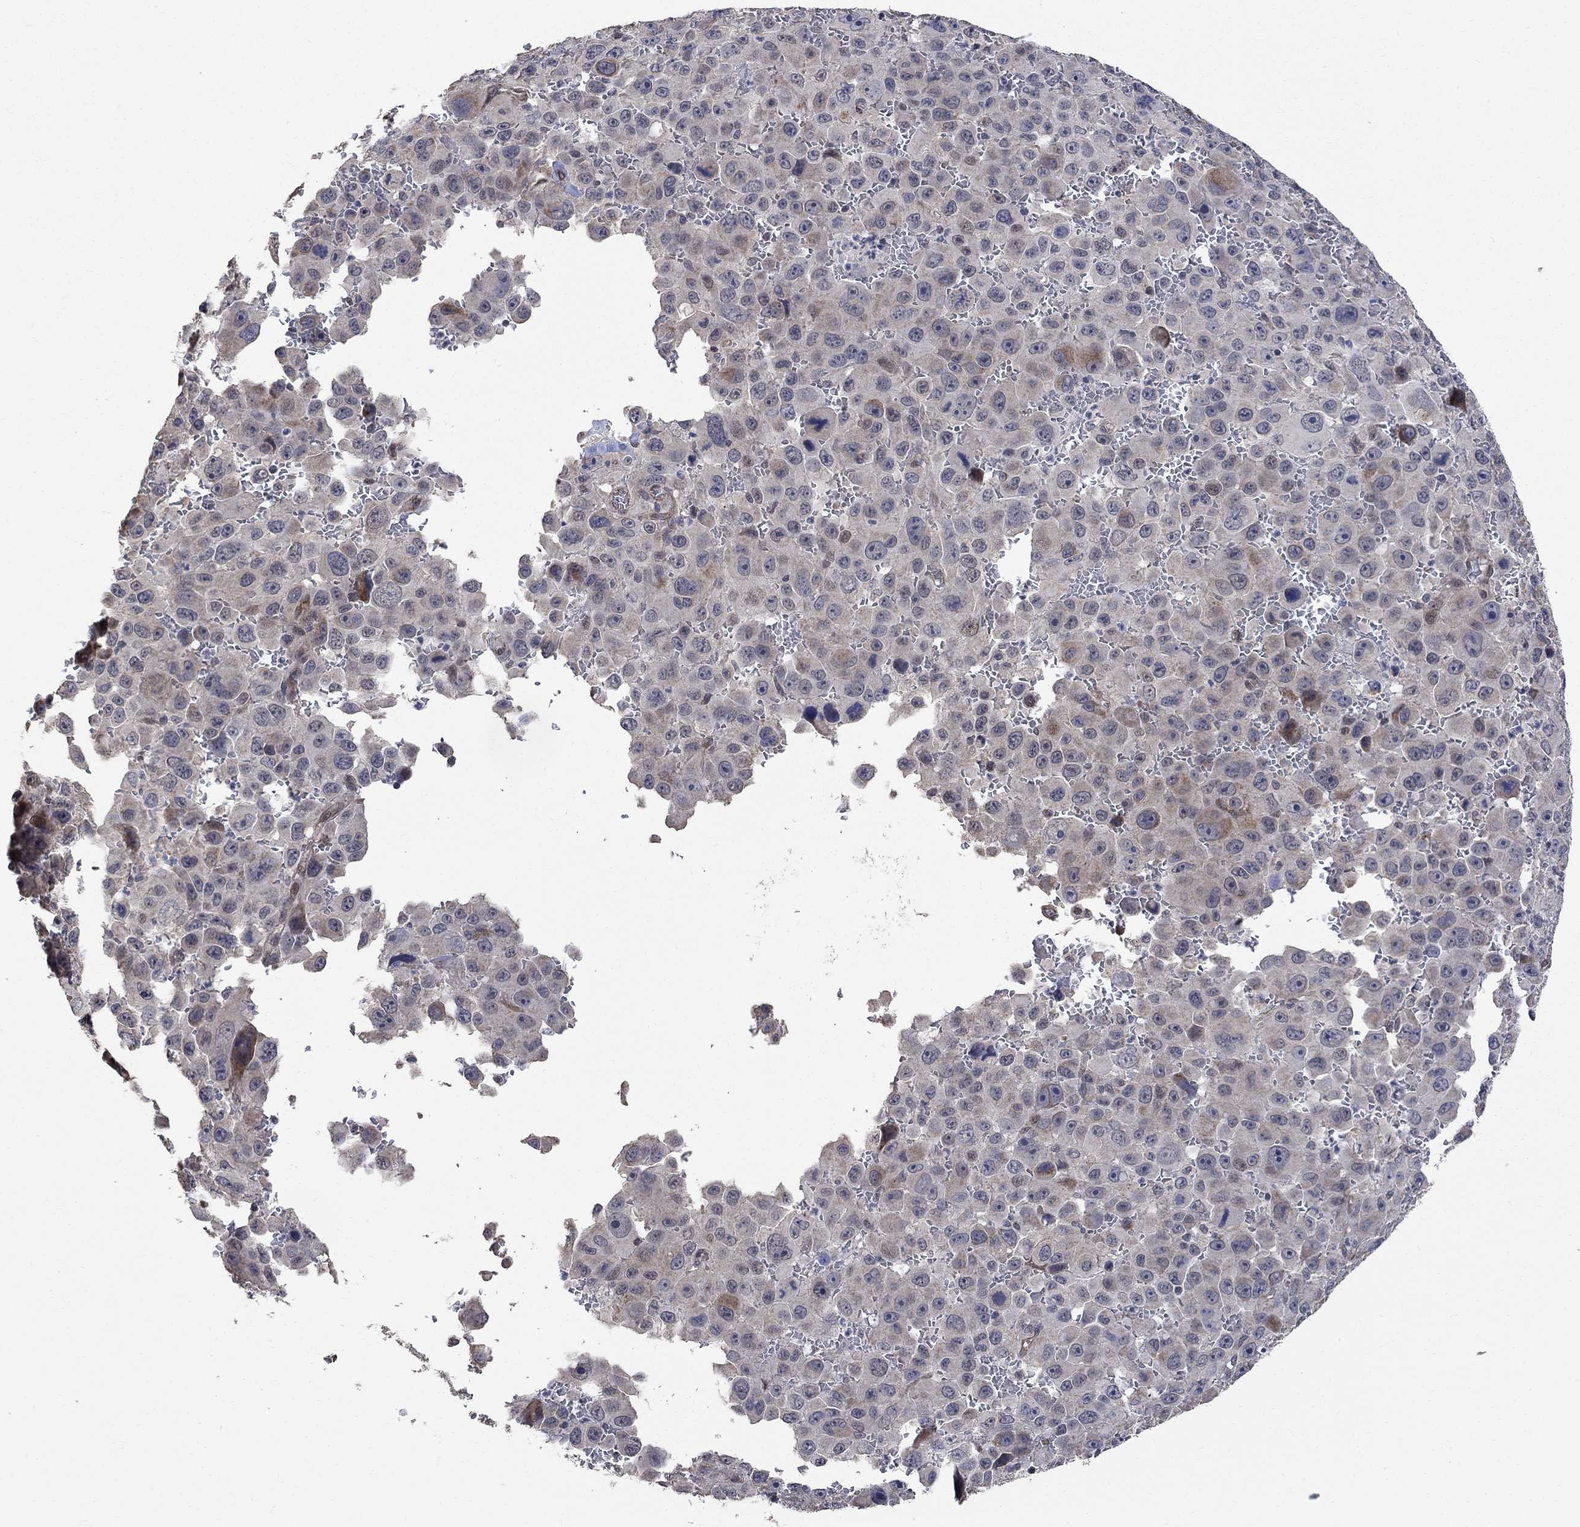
{"staining": {"intensity": "moderate", "quantity": "<25%", "location": "cytoplasmic/membranous"}, "tissue": "melanoma", "cell_type": "Tumor cells", "image_type": "cancer", "snomed": [{"axis": "morphology", "description": "Malignant melanoma, NOS"}, {"axis": "topography", "description": "Skin"}], "caption": "High-magnification brightfield microscopy of melanoma stained with DAB (brown) and counterstained with hematoxylin (blue). tumor cells exhibit moderate cytoplasmic/membranous staining is identified in about<25% of cells.", "gene": "ANKRA2", "patient": {"sex": "female", "age": 91}}